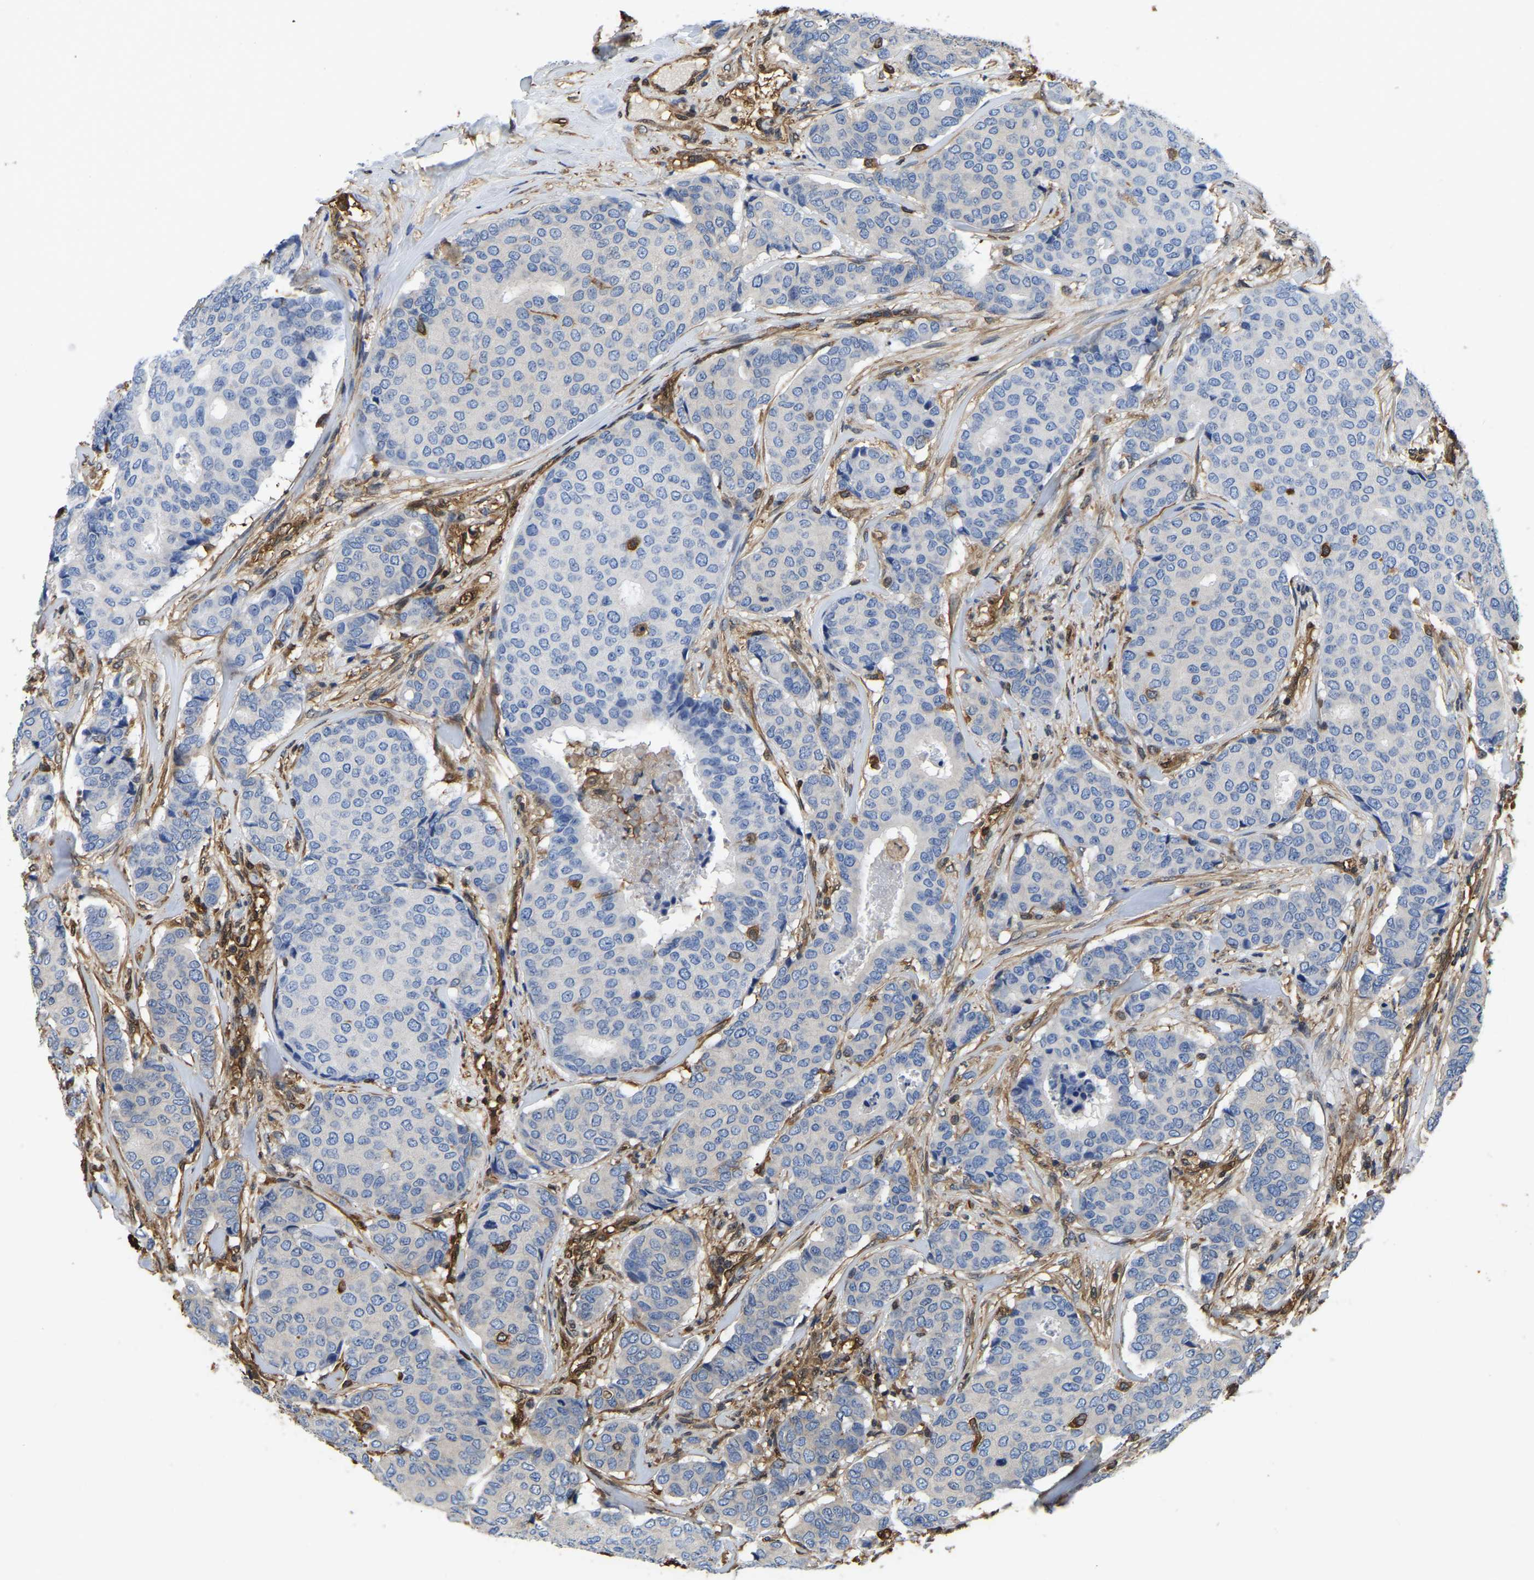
{"staining": {"intensity": "negative", "quantity": "none", "location": "none"}, "tissue": "breast cancer", "cell_type": "Tumor cells", "image_type": "cancer", "snomed": [{"axis": "morphology", "description": "Duct carcinoma"}, {"axis": "topography", "description": "Breast"}], "caption": "Immunohistochemical staining of breast cancer demonstrates no significant expression in tumor cells.", "gene": "LDHB", "patient": {"sex": "female", "age": 75}}